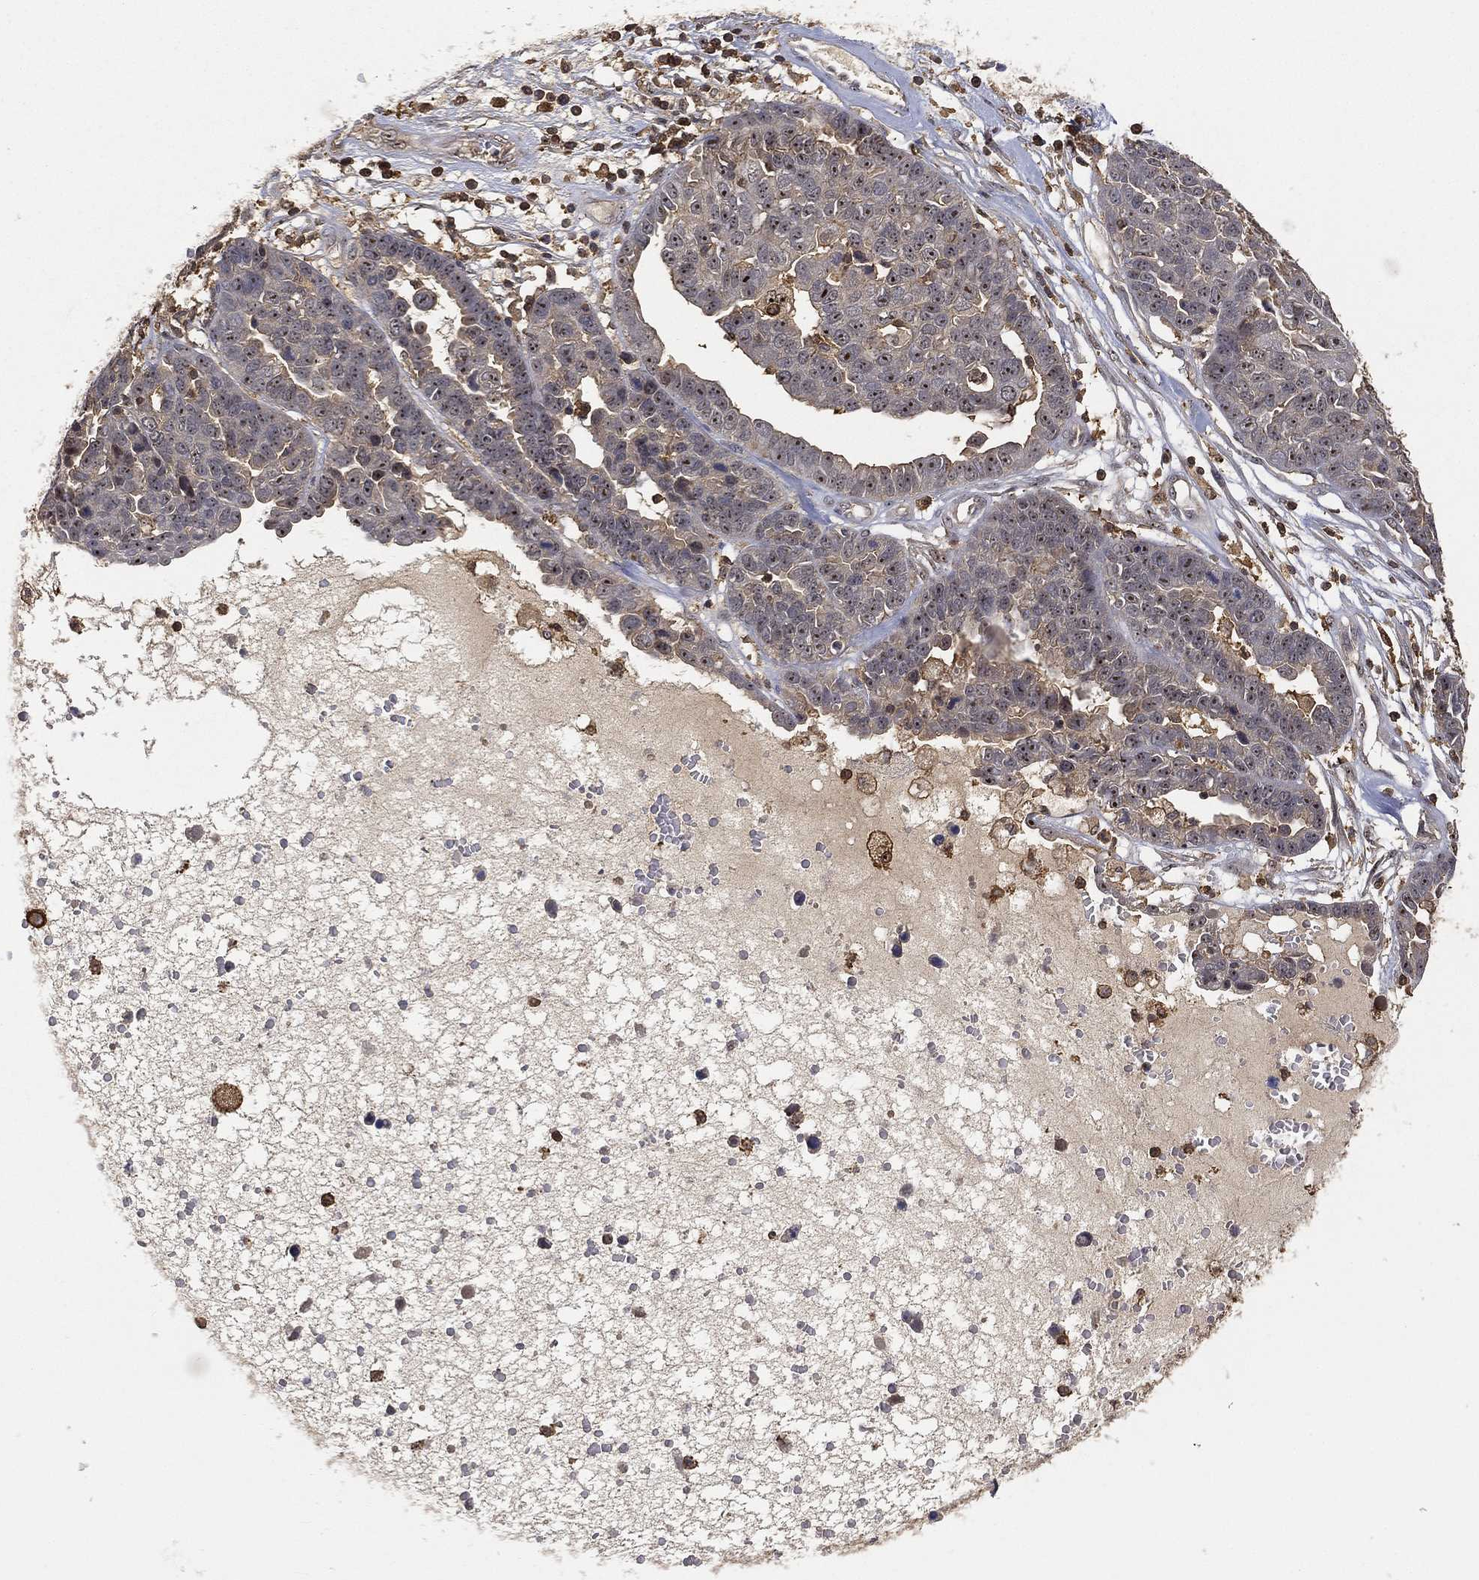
{"staining": {"intensity": "moderate", "quantity": "<25%", "location": "nuclear"}, "tissue": "ovarian cancer", "cell_type": "Tumor cells", "image_type": "cancer", "snomed": [{"axis": "morphology", "description": "Cystadenocarcinoma, serous, NOS"}, {"axis": "topography", "description": "Ovary"}], "caption": "Protein analysis of ovarian cancer tissue demonstrates moderate nuclear positivity in about <25% of tumor cells.", "gene": "CRYL1", "patient": {"sex": "female", "age": 87}}